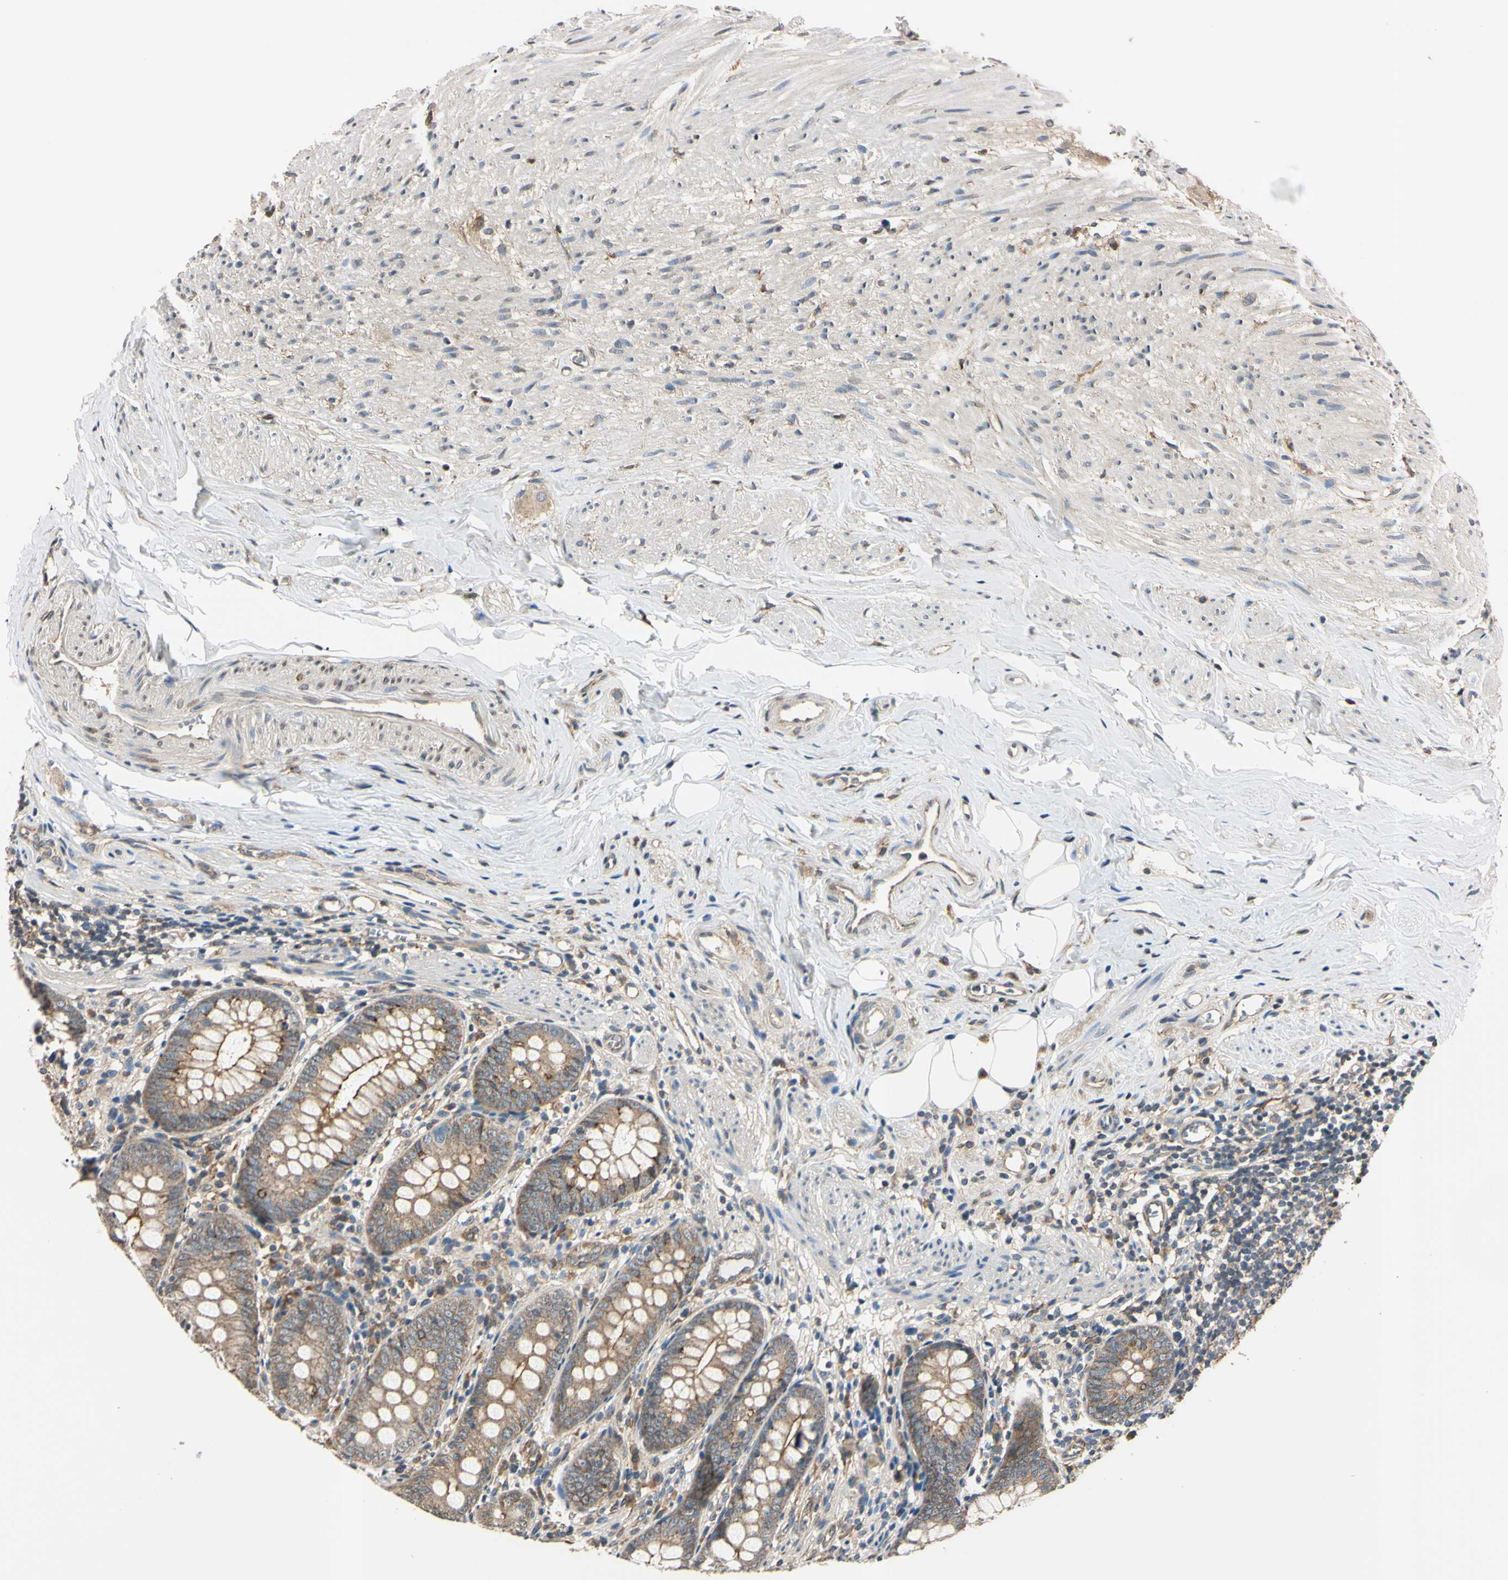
{"staining": {"intensity": "moderate", "quantity": "25%-75%", "location": "cytoplasmic/membranous"}, "tissue": "appendix", "cell_type": "Glandular cells", "image_type": "normal", "snomed": [{"axis": "morphology", "description": "Normal tissue, NOS"}, {"axis": "topography", "description": "Appendix"}], "caption": "High-magnification brightfield microscopy of benign appendix stained with DAB (3,3'-diaminobenzidine) (brown) and counterstained with hematoxylin (blue). glandular cells exhibit moderate cytoplasmic/membranous expression is appreciated in about25%-75% of cells. Nuclei are stained in blue.", "gene": "EPN1", "patient": {"sex": "female", "age": 77}}